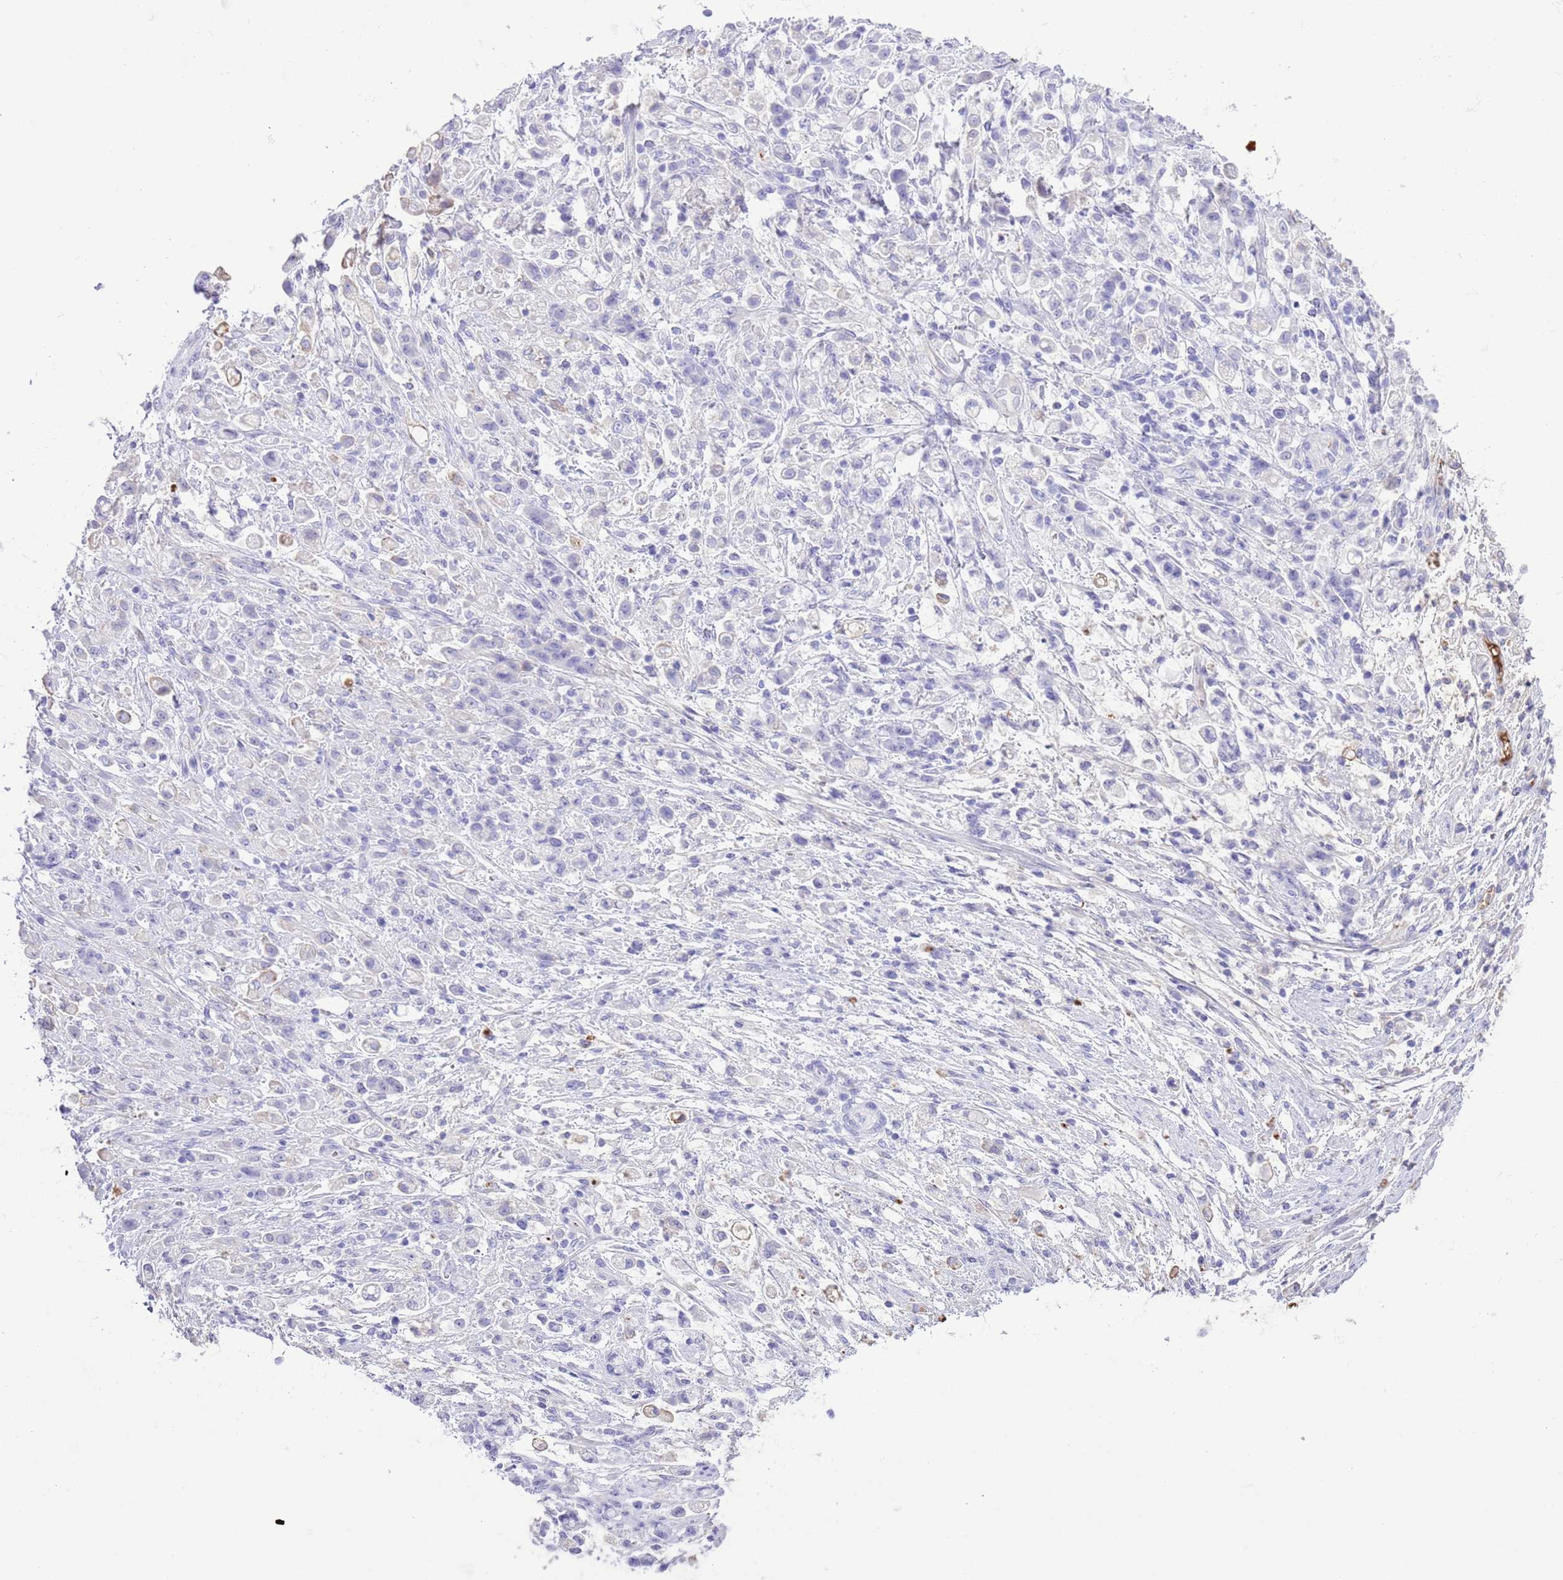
{"staining": {"intensity": "negative", "quantity": "none", "location": "none"}, "tissue": "stomach cancer", "cell_type": "Tumor cells", "image_type": "cancer", "snomed": [{"axis": "morphology", "description": "Adenocarcinoma, NOS"}, {"axis": "topography", "description": "Stomach"}], "caption": "Protein analysis of stomach cancer (adenocarcinoma) displays no significant staining in tumor cells.", "gene": "IGF1", "patient": {"sex": "female", "age": 60}}